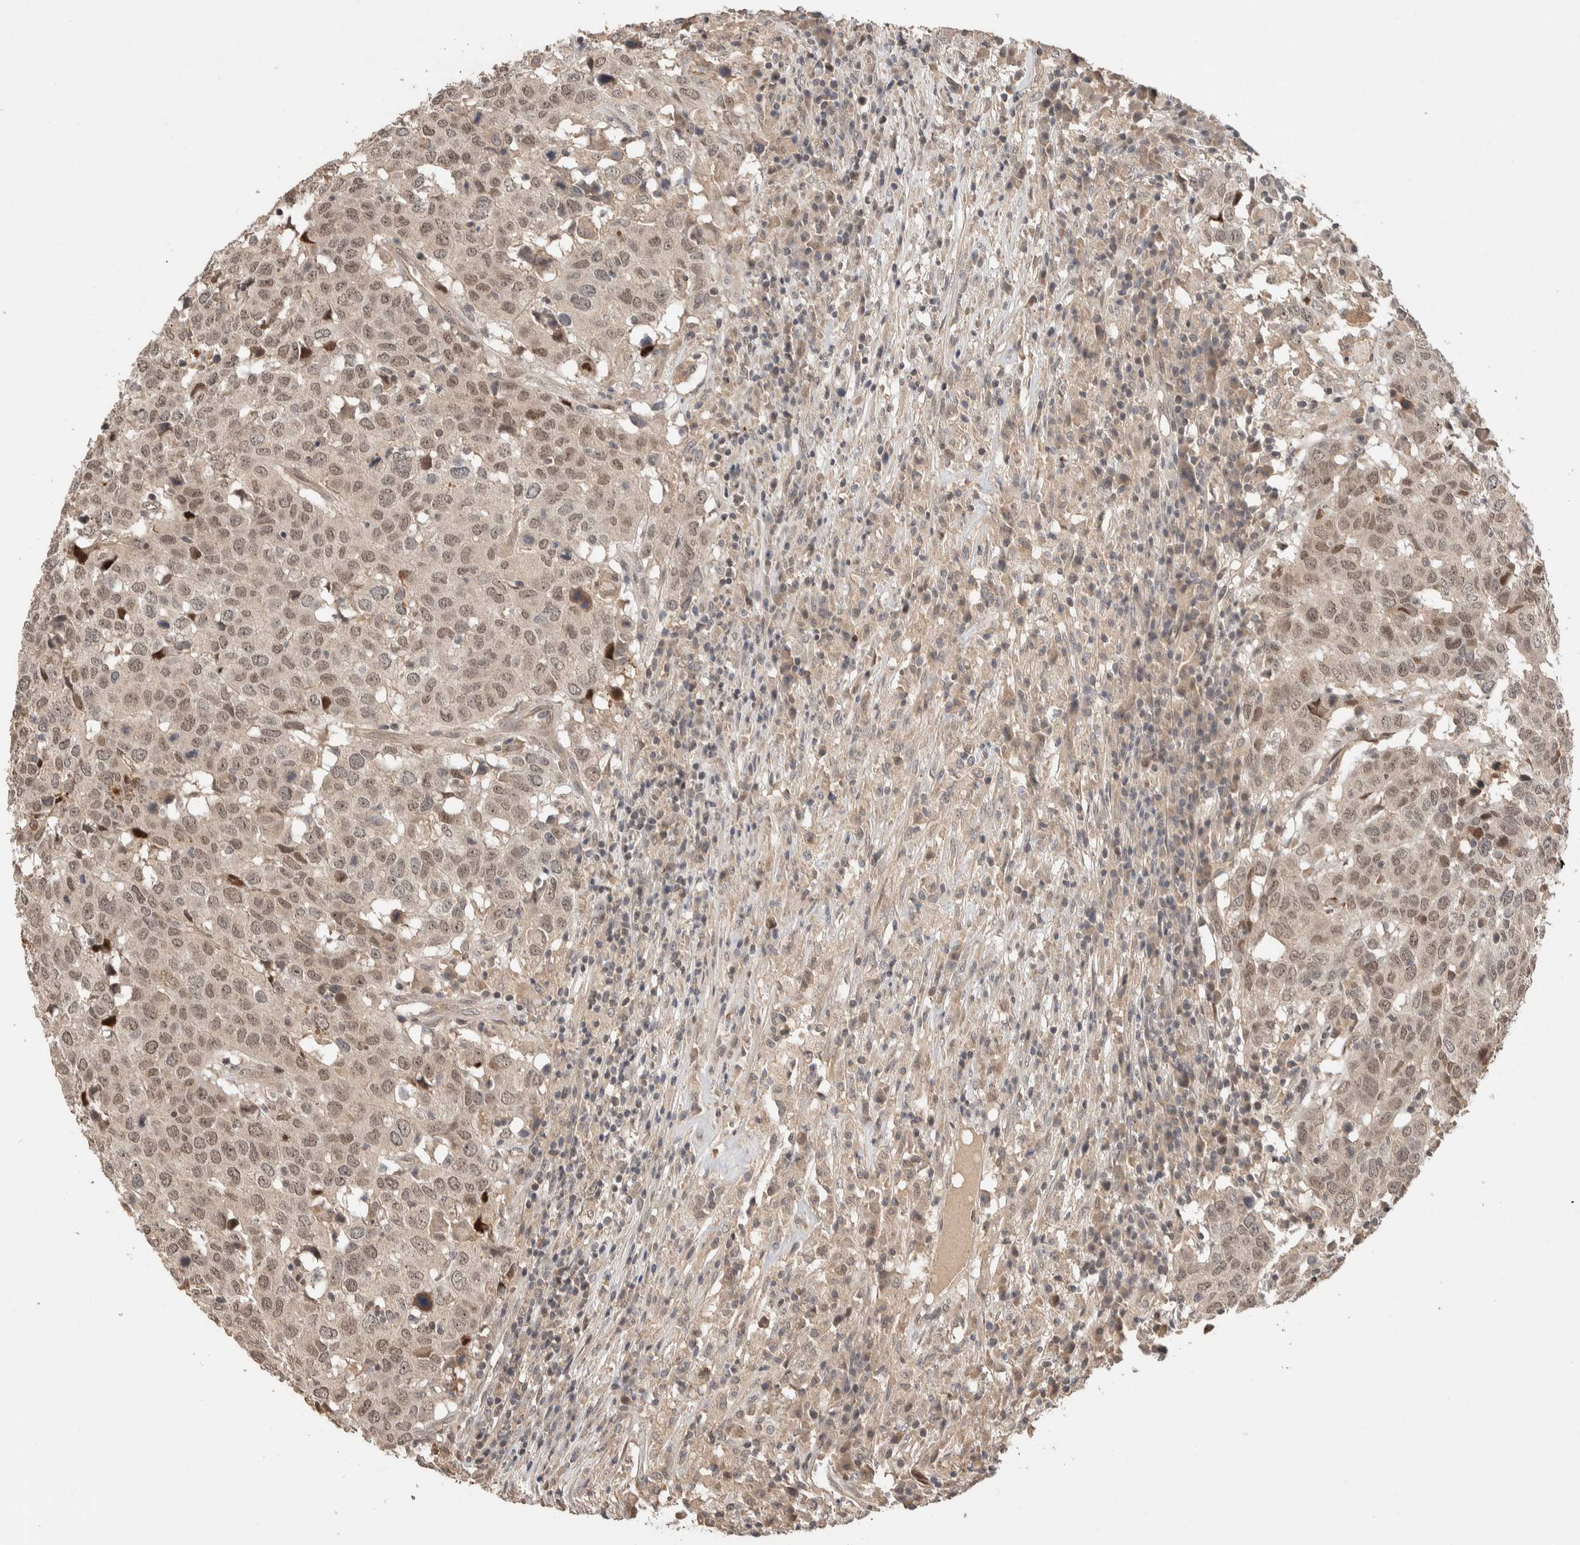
{"staining": {"intensity": "moderate", "quantity": ">75%", "location": "cytoplasmic/membranous,nuclear"}, "tissue": "head and neck cancer", "cell_type": "Tumor cells", "image_type": "cancer", "snomed": [{"axis": "morphology", "description": "Squamous cell carcinoma, NOS"}, {"axis": "topography", "description": "Head-Neck"}], "caption": "There is medium levels of moderate cytoplasmic/membranous and nuclear staining in tumor cells of head and neck cancer, as demonstrated by immunohistochemical staining (brown color).", "gene": "PRDM15", "patient": {"sex": "male", "age": 66}}